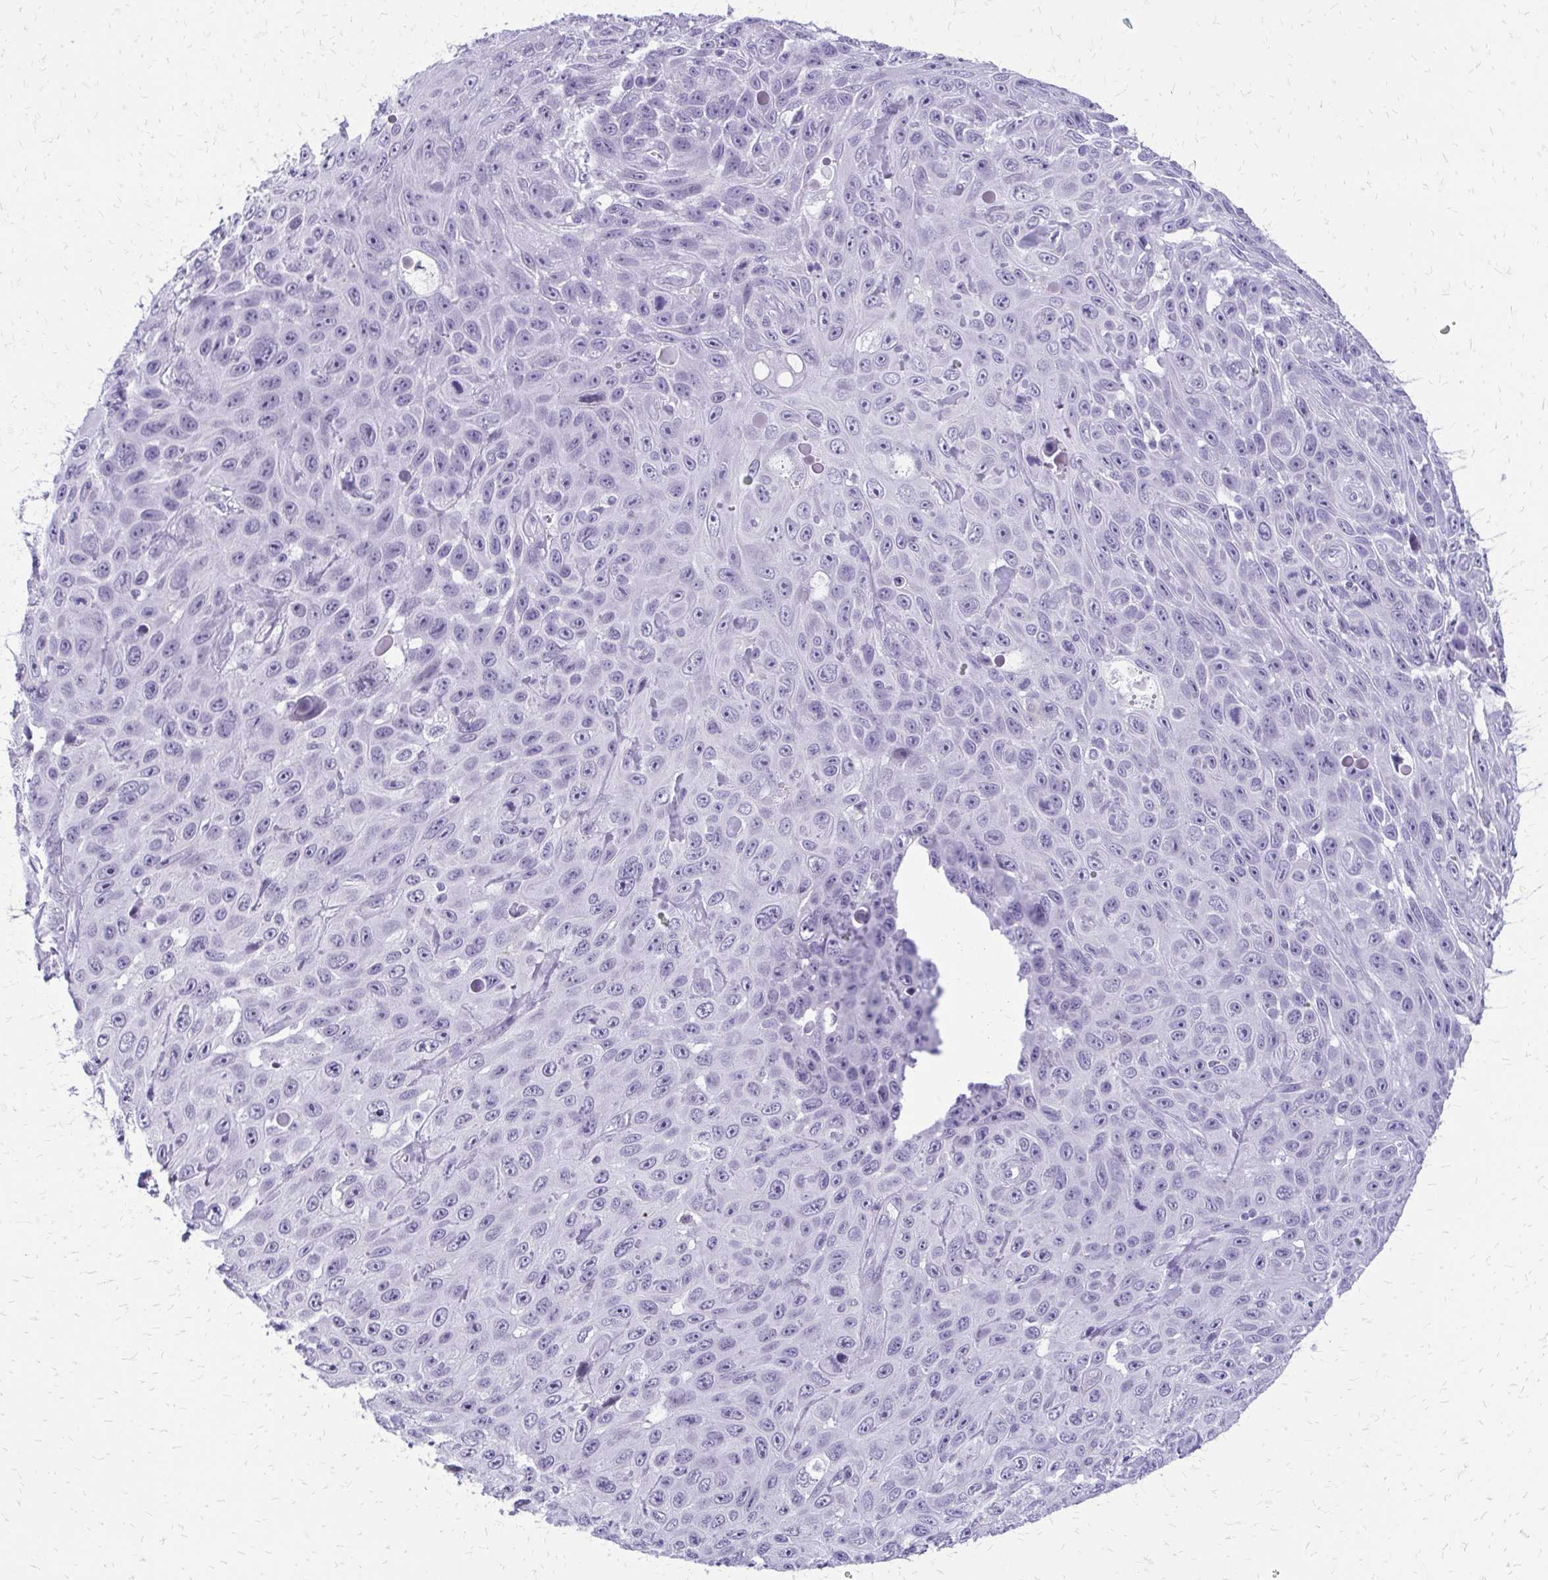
{"staining": {"intensity": "negative", "quantity": "none", "location": "none"}, "tissue": "skin cancer", "cell_type": "Tumor cells", "image_type": "cancer", "snomed": [{"axis": "morphology", "description": "Squamous cell carcinoma, NOS"}, {"axis": "topography", "description": "Skin"}], "caption": "This image is of squamous cell carcinoma (skin) stained with immunohistochemistry (IHC) to label a protein in brown with the nuclei are counter-stained blue. There is no positivity in tumor cells.", "gene": "FAM162B", "patient": {"sex": "male", "age": 82}}